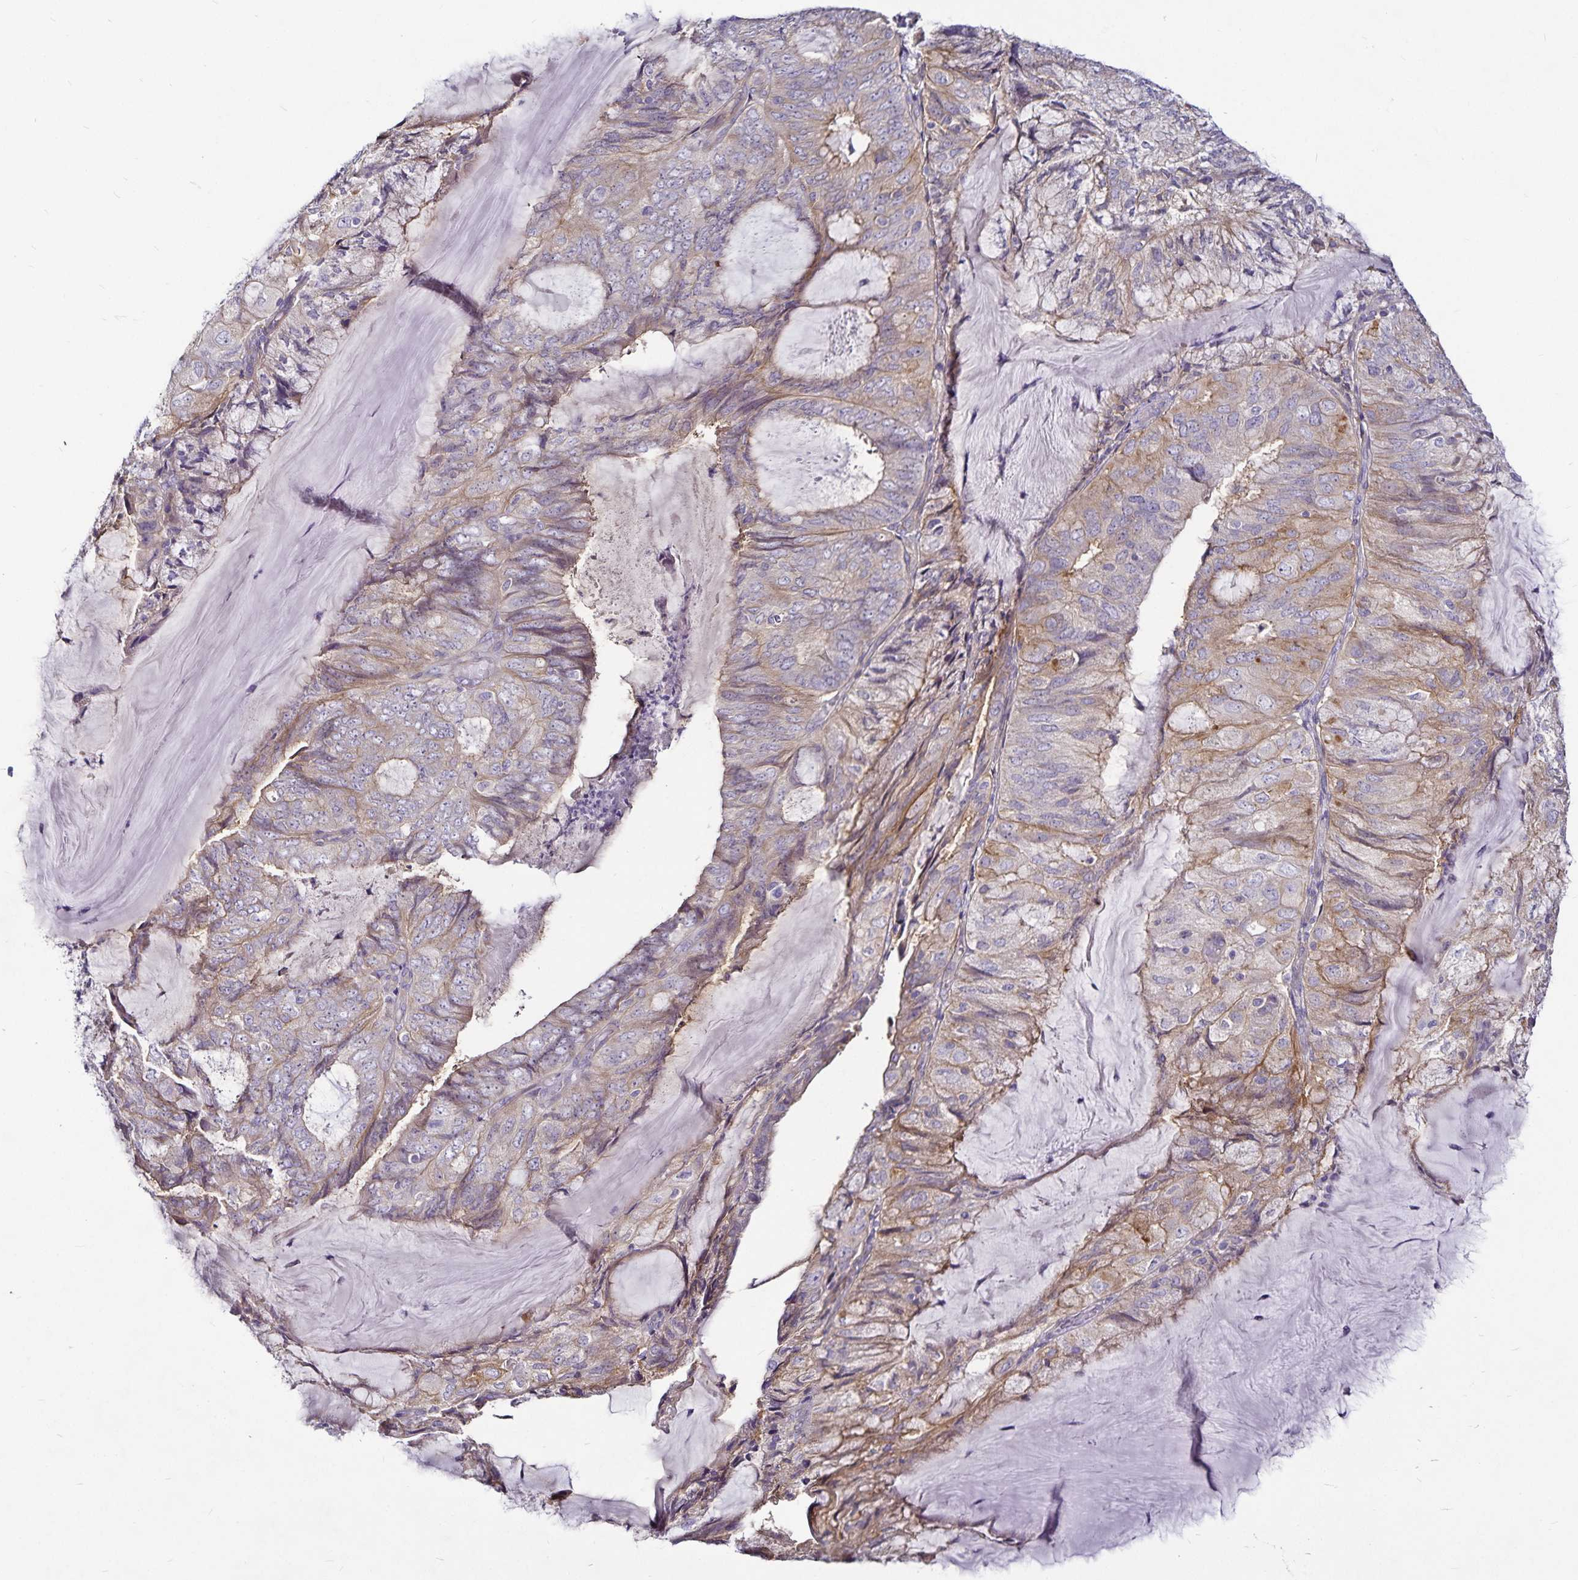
{"staining": {"intensity": "moderate", "quantity": "<25%", "location": "cytoplasmic/membranous"}, "tissue": "endometrial cancer", "cell_type": "Tumor cells", "image_type": "cancer", "snomed": [{"axis": "morphology", "description": "Adenocarcinoma, NOS"}, {"axis": "topography", "description": "Endometrium"}], "caption": "High-power microscopy captured an immunohistochemistry photomicrograph of endometrial cancer, revealing moderate cytoplasmic/membranous positivity in approximately <25% of tumor cells. The staining was performed using DAB (3,3'-diaminobenzidine), with brown indicating positive protein expression. Nuclei are stained blue with hematoxylin.", "gene": "GNG12", "patient": {"sex": "female", "age": 81}}